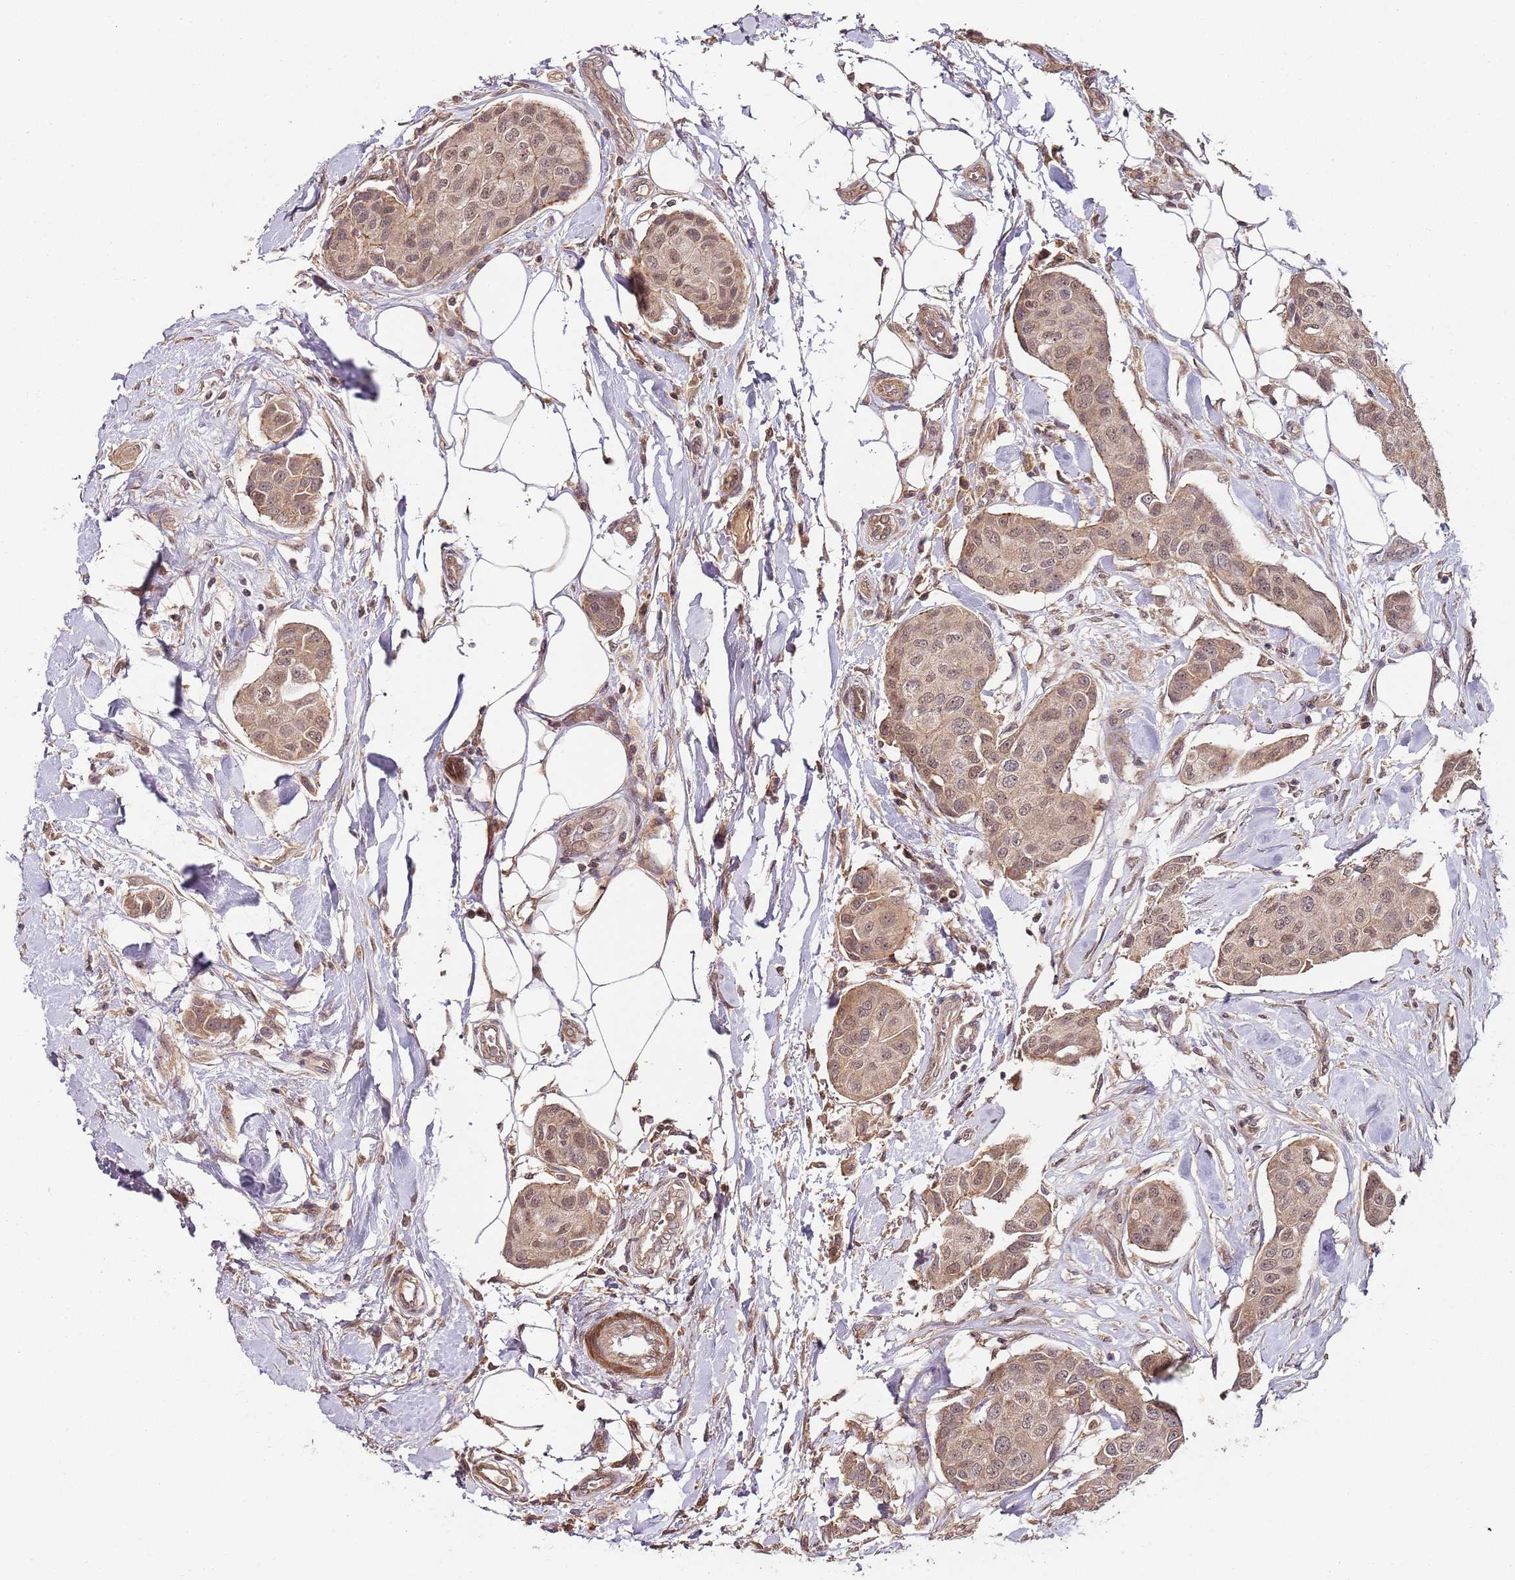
{"staining": {"intensity": "moderate", "quantity": ">75%", "location": "cytoplasmic/membranous,nuclear"}, "tissue": "breast cancer", "cell_type": "Tumor cells", "image_type": "cancer", "snomed": [{"axis": "morphology", "description": "Duct carcinoma"}, {"axis": "topography", "description": "Breast"}, {"axis": "topography", "description": "Lymph node"}], "caption": "Protein staining displays moderate cytoplasmic/membranous and nuclear staining in about >75% of tumor cells in breast cancer (invasive ductal carcinoma). The protein is shown in brown color, while the nuclei are stained blue.", "gene": "LIN37", "patient": {"sex": "female", "age": 80}}